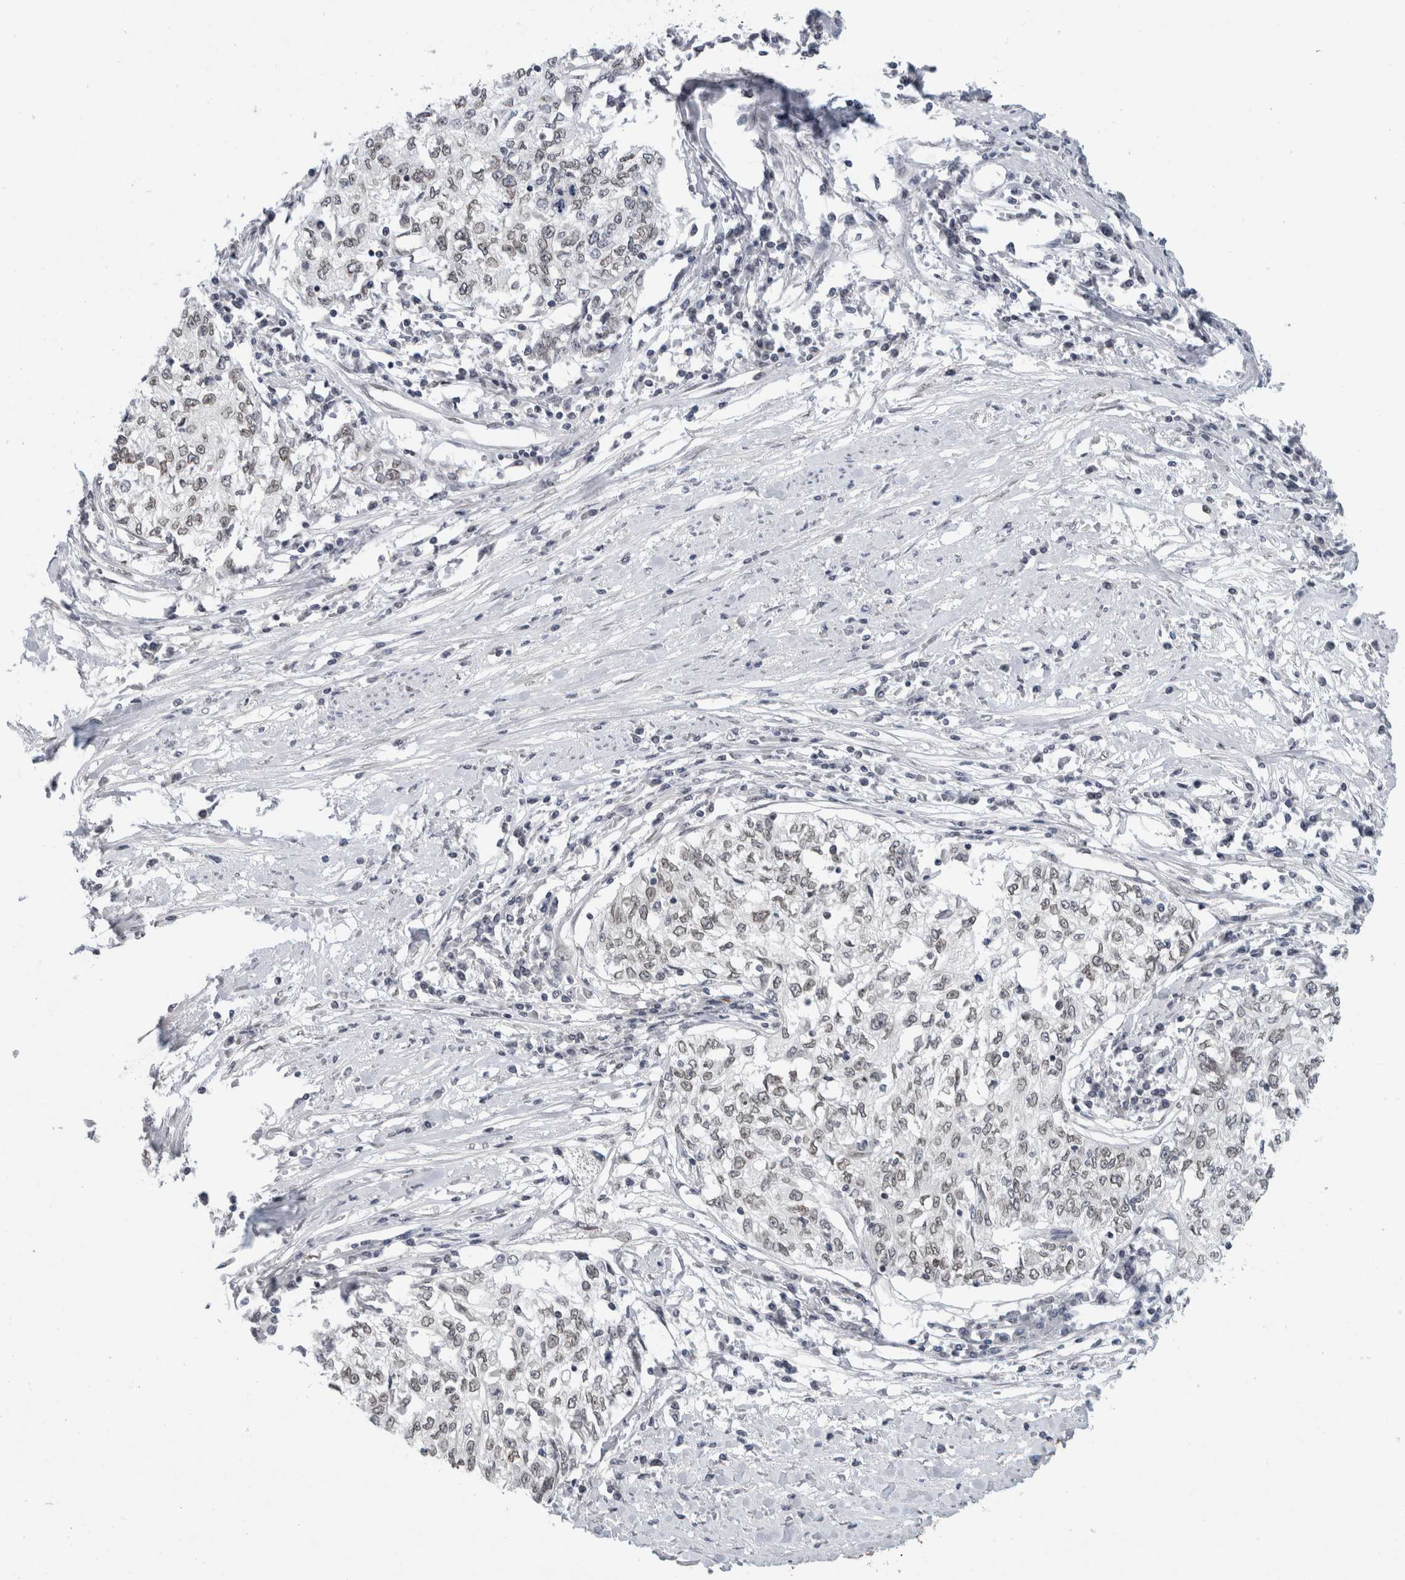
{"staining": {"intensity": "weak", "quantity": ">75%", "location": "nuclear"}, "tissue": "cervical cancer", "cell_type": "Tumor cells", "image_type": "cancer", "snomed": [{"axis": "morphology", "description": "Squamous cell carcinoma, NOS"}, {"axis": "topography", "description": "Cervix"}], "caption": "DAB immunohistochemical staining of human squamous cell carcinoma (cervical) reveals weak nuclear protein staining in about >75% of tumor cells.", "gene": "ZNF770", "patient": {"sex": "female", "age": 57}}